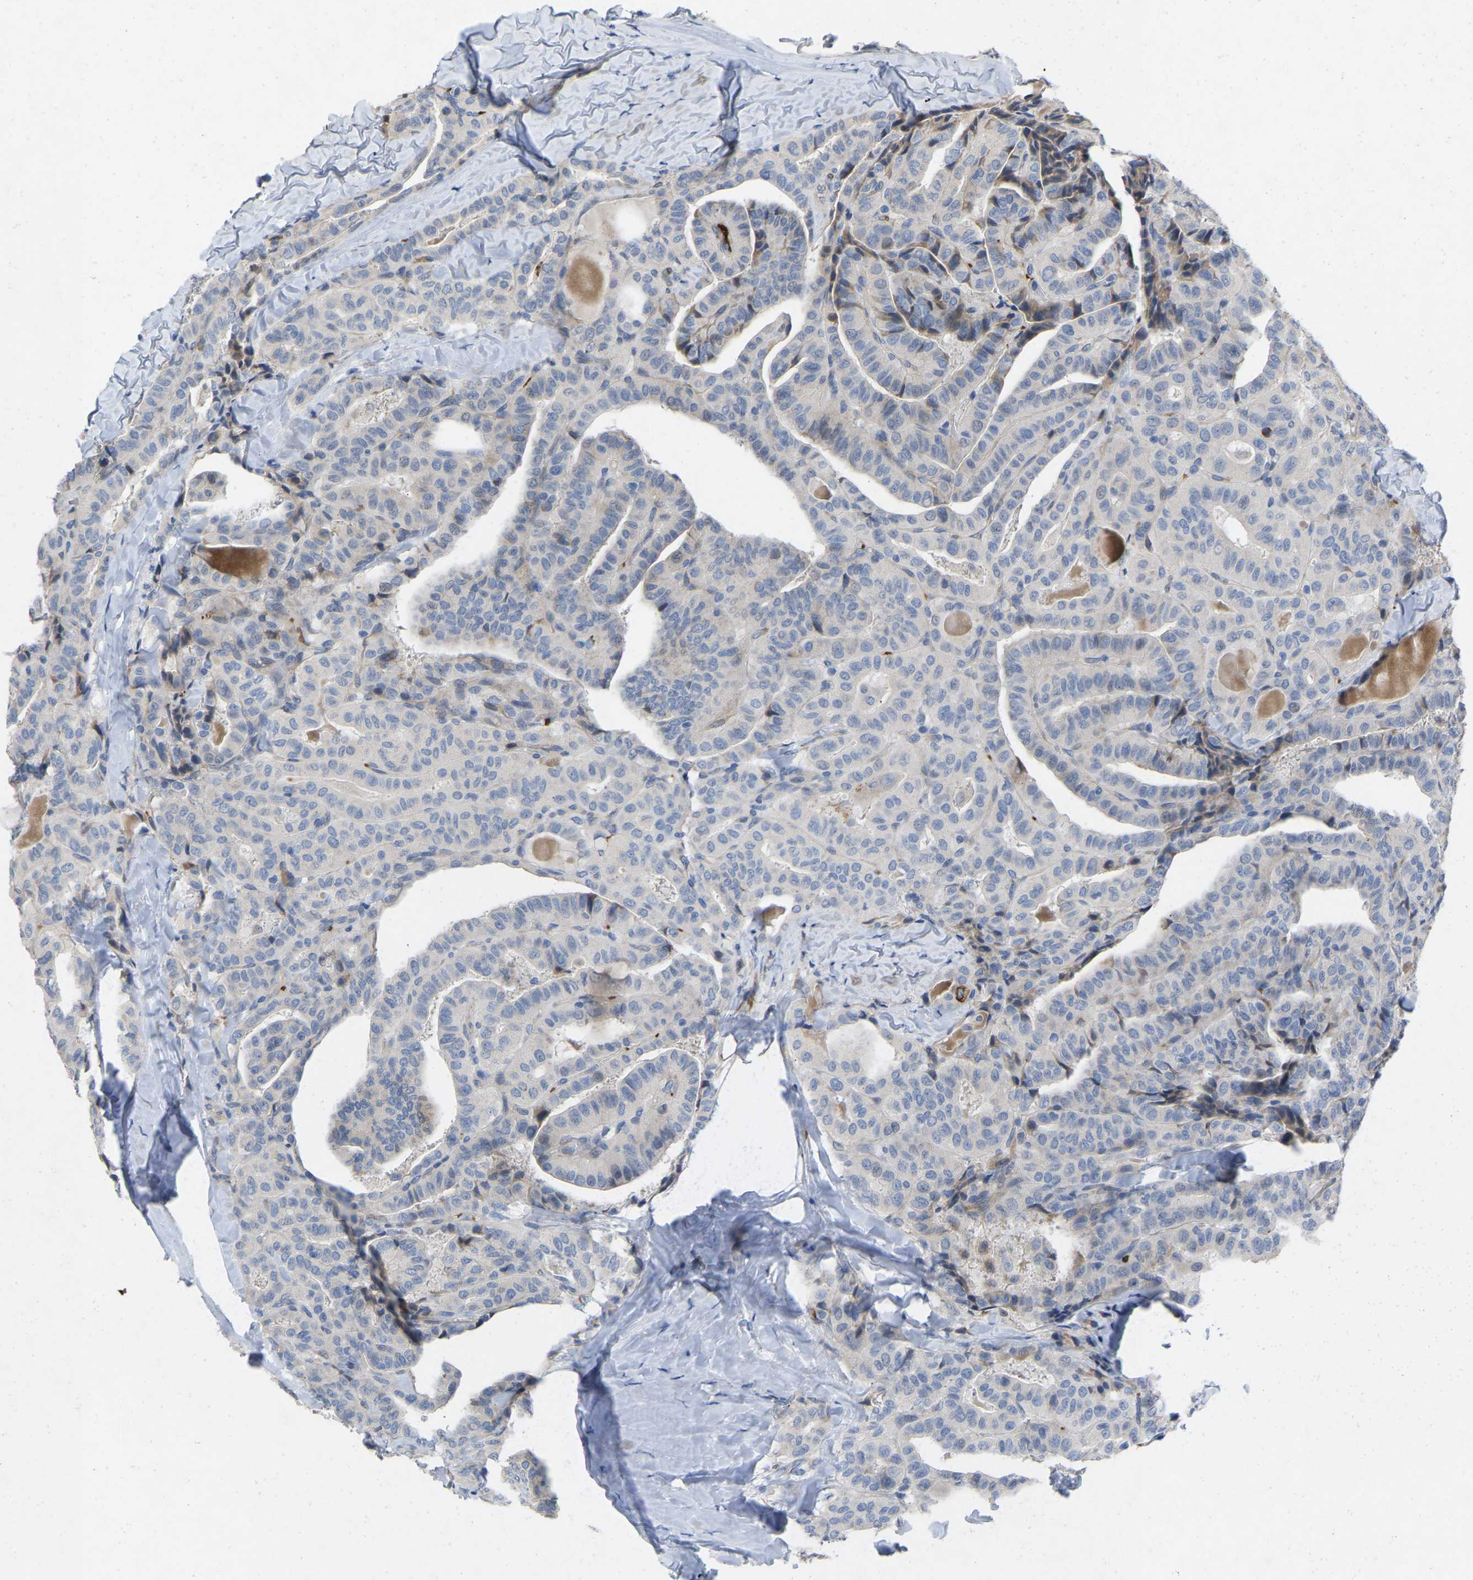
{"staining": {"intensity": "negative", "quantity": "none", "location": "none"}, "tissue": "thyroid cancer", "cell_type": "Tumor cells", "image_type": "cancer", "snomed": [{"axis": "morphology", "description": "Papillary adenocarcinoma, NOS"}, {"axis": "topography", "description": "Thyroid gland"}], "caption": "High power microscopy micrograph of an immunohistochemistry photomicrograph of thyroid papillary adenocarcinoma, revealing no significant staining in tumor cells. (Brightfield microscopy of DAB IHC at high magnification).", "gene": "RHEB", "patient": {"sex": "male", "age": 77}}